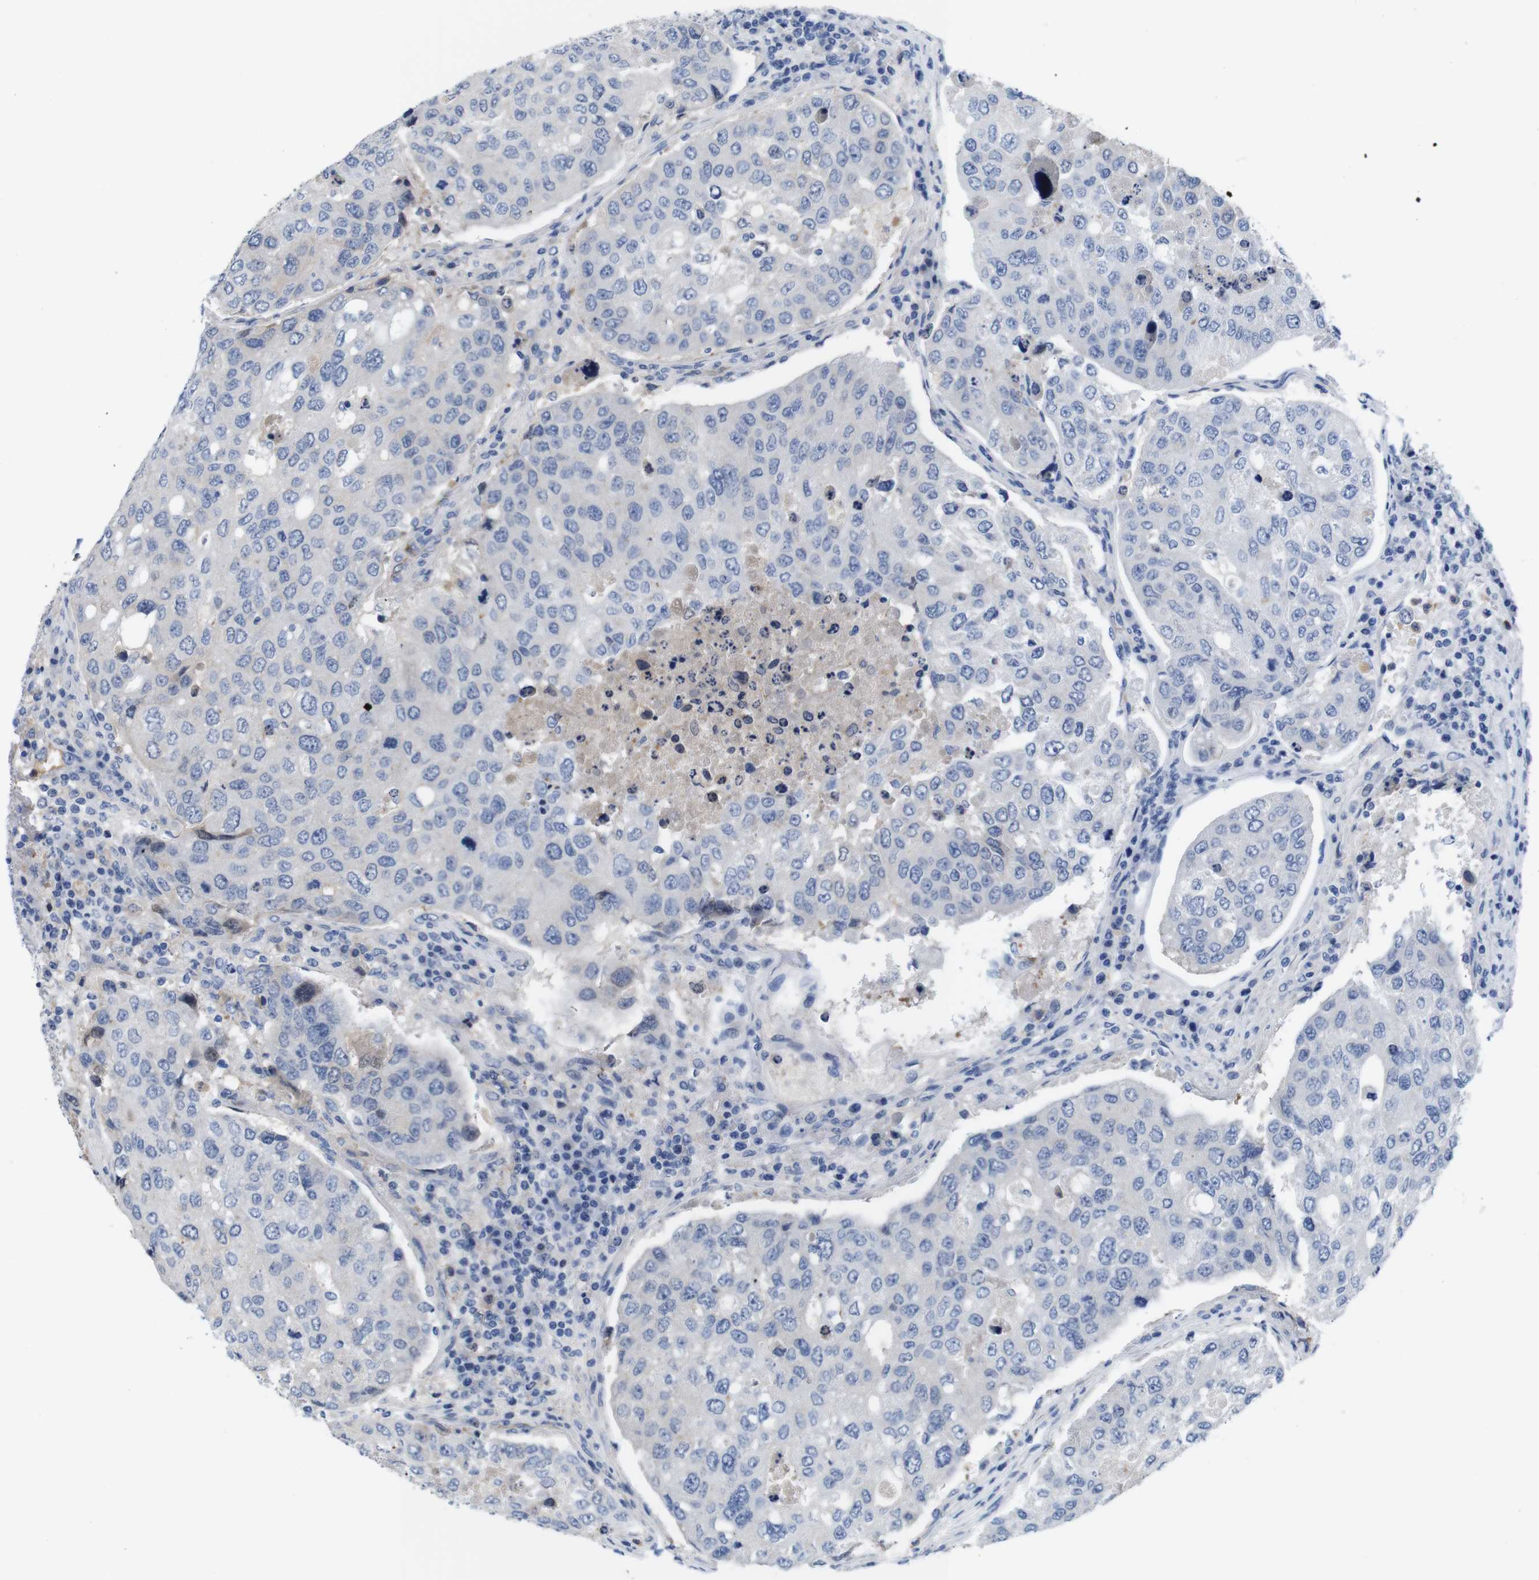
{"staining": {"intensity": "negative", "quantity": "none", "location": "none"}, "tissue": "urothelial cancer", "cell_type": "Tumor cells", "image_type": "cancer", "snomed": [{"axis": "morphology", "description": "Urothelial carcinoma, High grade"}, {"axis": "topography", "description": "Lymph node"}, {"axis": "topography", "description": "Urinary bladder"}], "caption": "An immunohistochemistry (IHC) micrograph of high-grade urothelial carcinoma is shown. There is no staining in tumor cells of high-grade urothelial carcinoma.", "gene": "C1RL", "patient": {"sex": "male", "age": 51}}